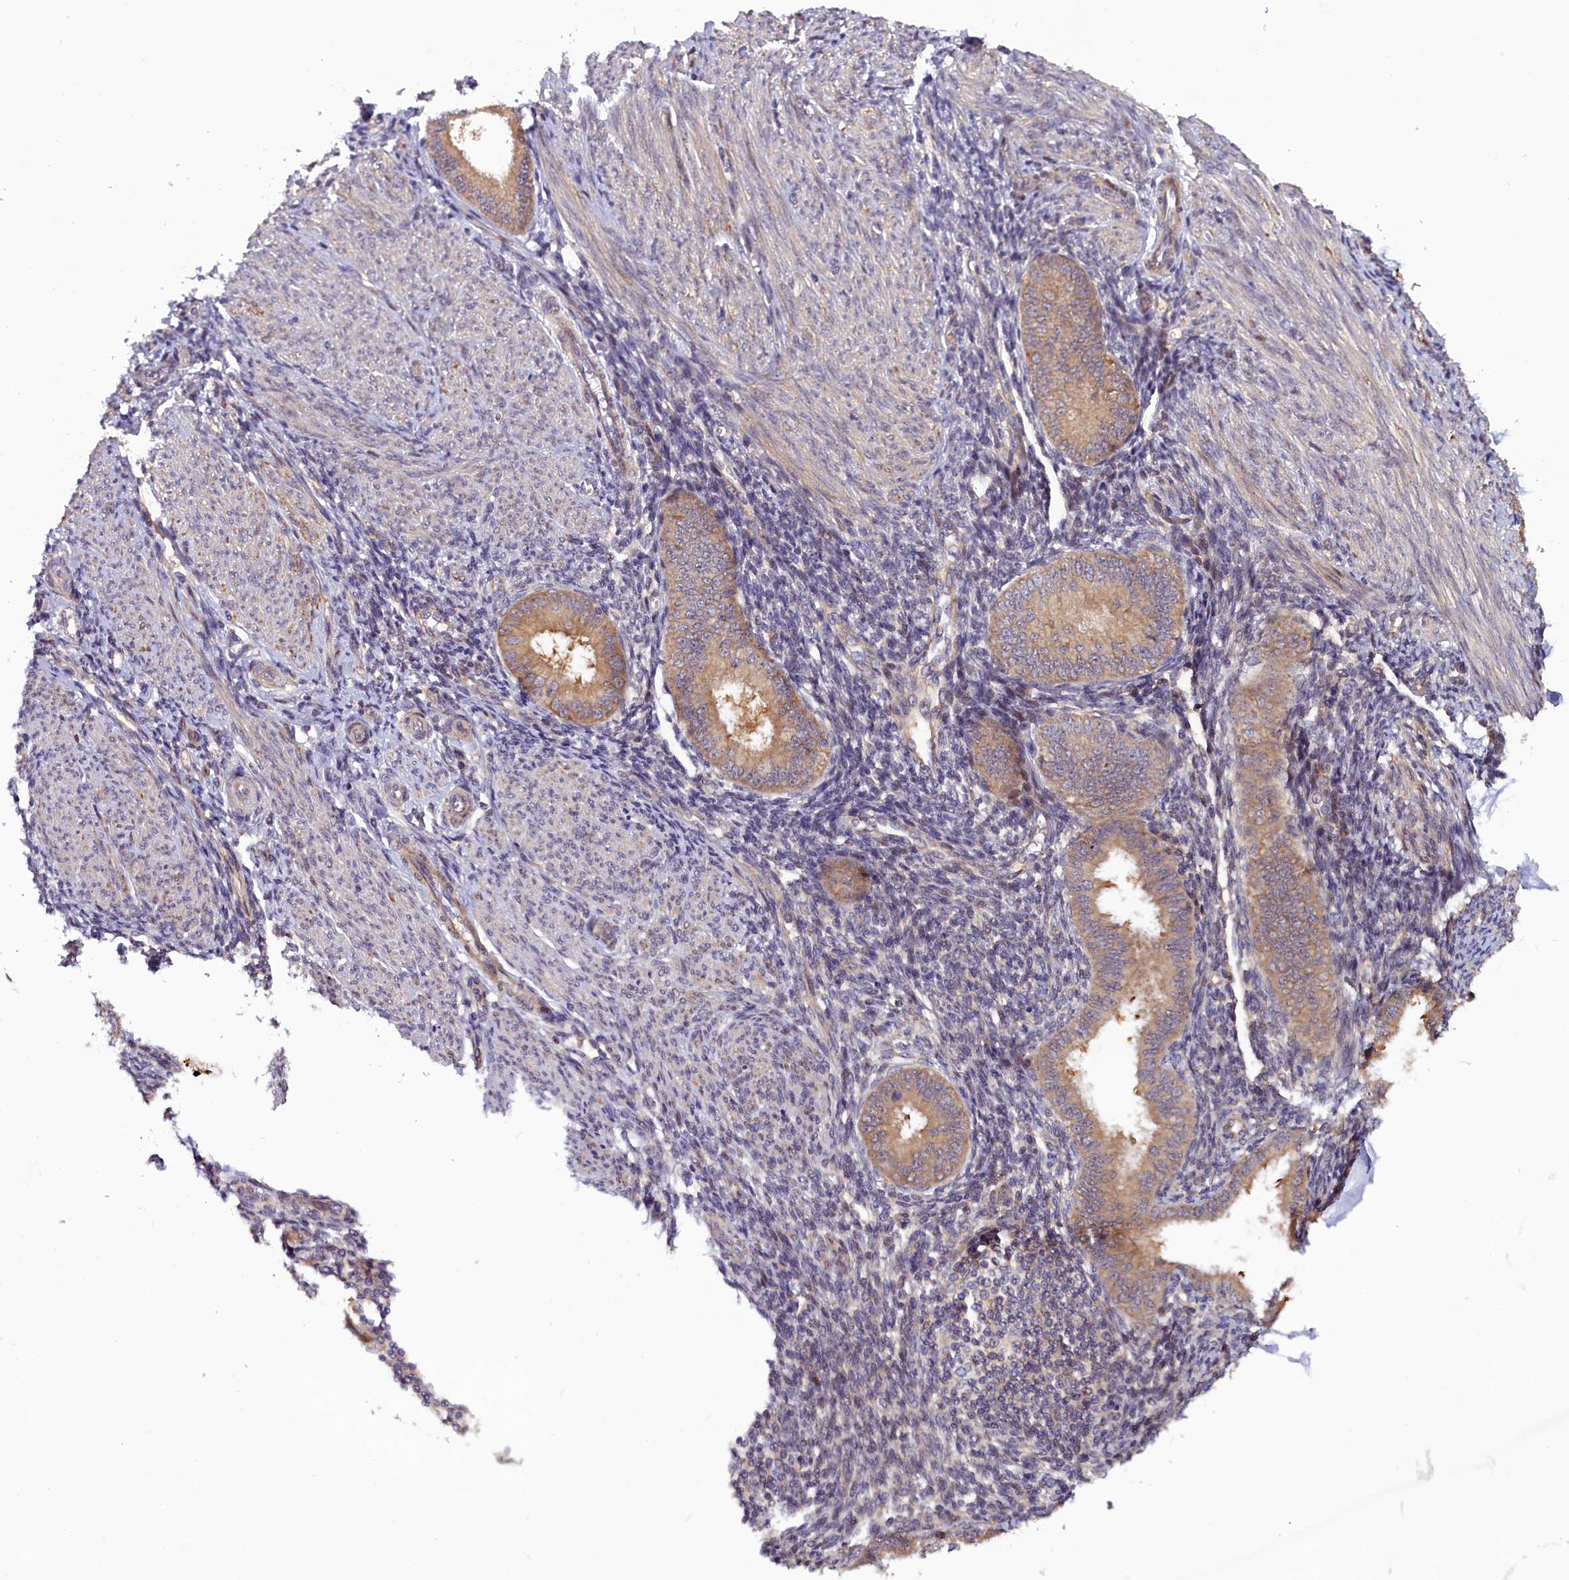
{"staining": {"intensity": "negative", "quantity": "none", "location": "none"}, "tissue": "endometrium", "cell_type": "Cells in endometrial stroma", "image_type": "normal", "snomed": [{"axis": "morphology", "description": "Normal tissue, NOS"}, {"axis": "topography", "description": "Uterus"}, {"axis": "topography", "description": "Endometrium"}], "caption": "Histopathology image shows no significant protein staining in cells in endometrial stroma of unremarkable endometrium.", "gene": "RPUSD2", "patient": {"sex": "female", "age": 48}}